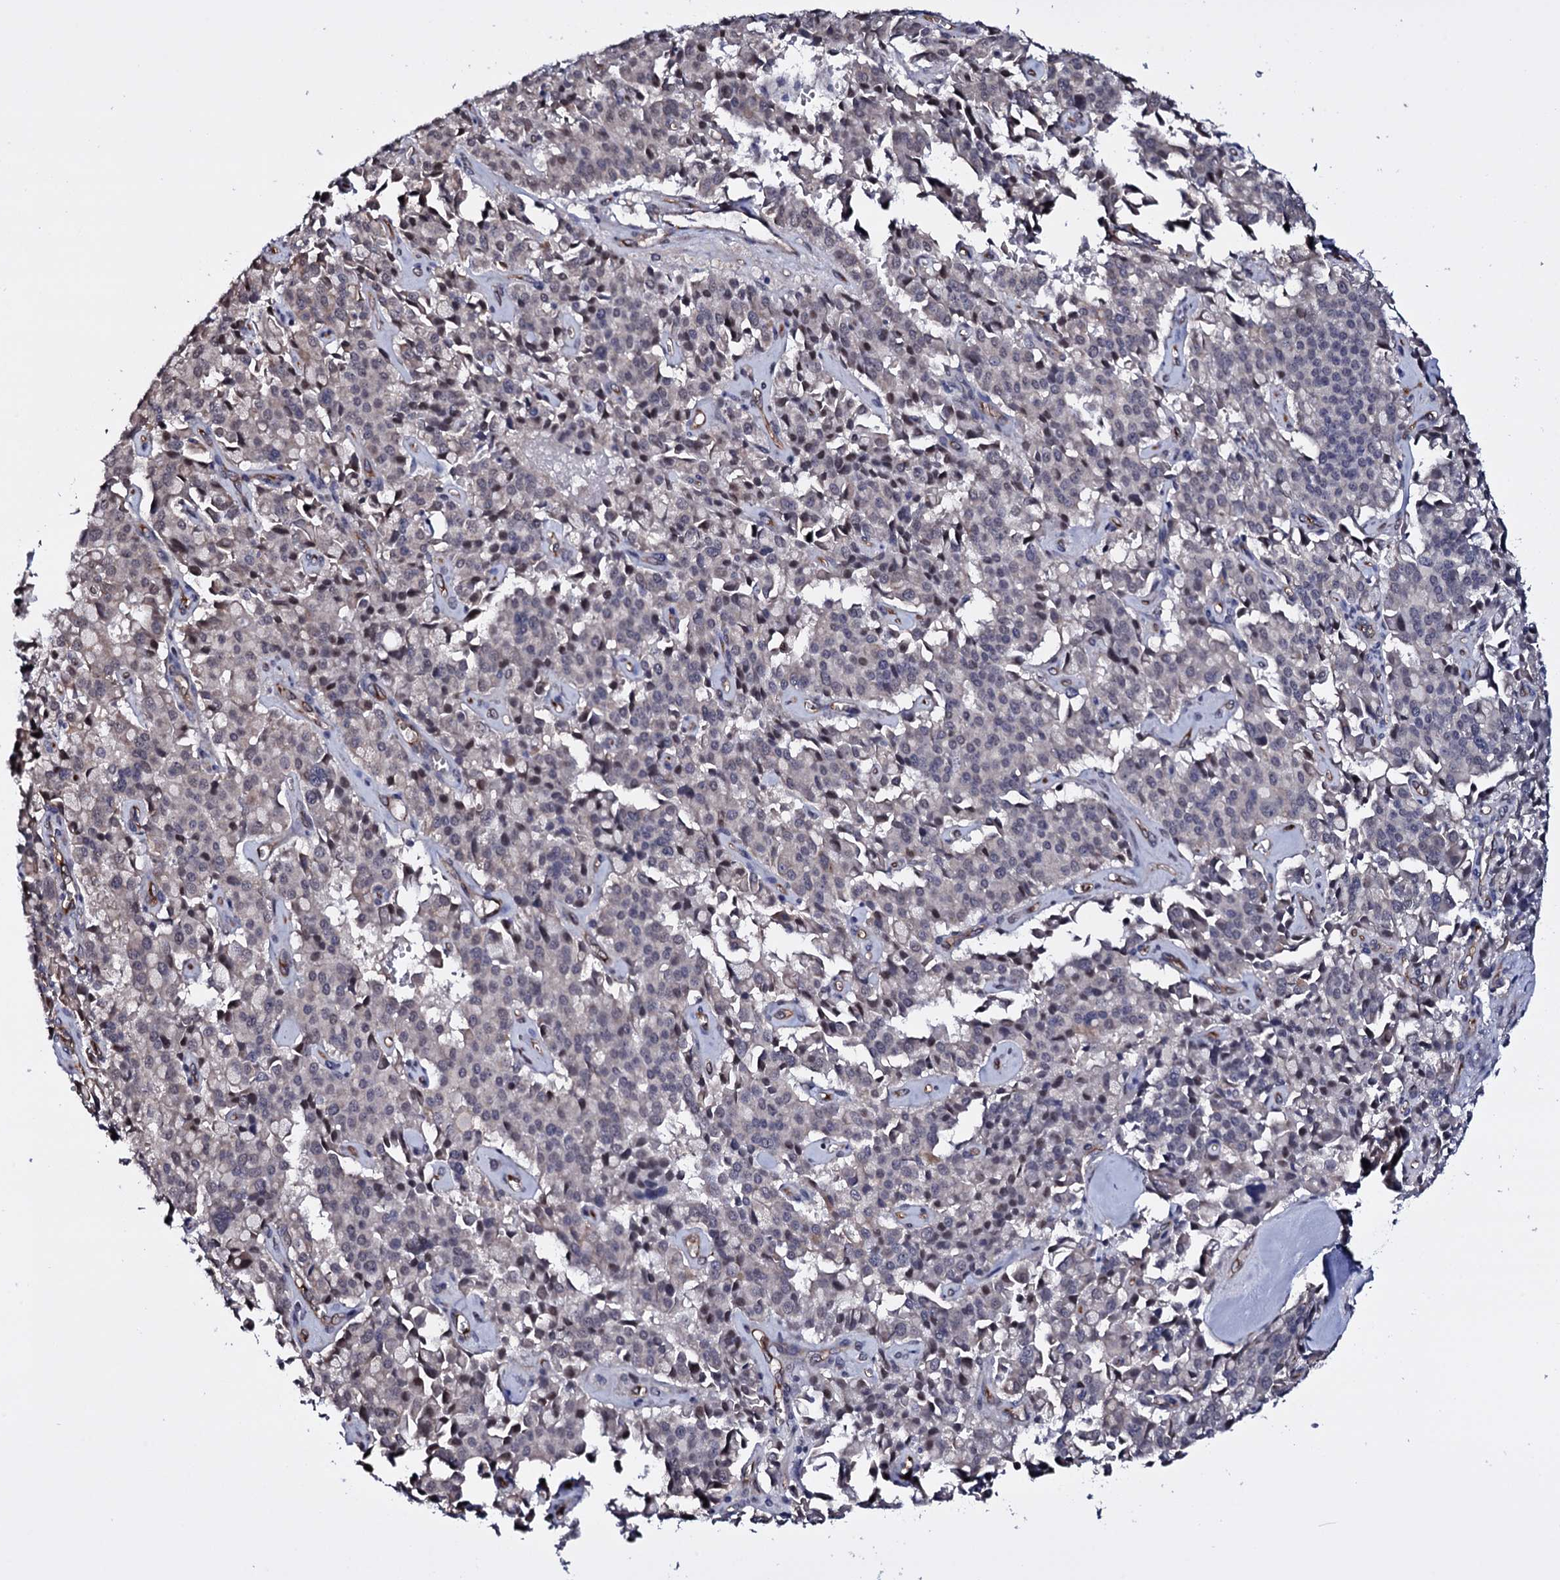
{"staining": {"intensity": "negative", "quantity": "none", "location": "none"}, "tissue": "pancreatic cancer", "cell_type": "Tumor cells", "image_type": "cancer", "snomed": [{"axis": "morphology", "description": "Adenocarcinoma, NOS"}, {"axis": "topography", "description": "Pancreas"}], "caption": "The histopathology image shows no significant positivity in tumor cells of pancreatic cancer.", "gene": "GAREM1", "patient": {"sex": "male", "age": 65}}